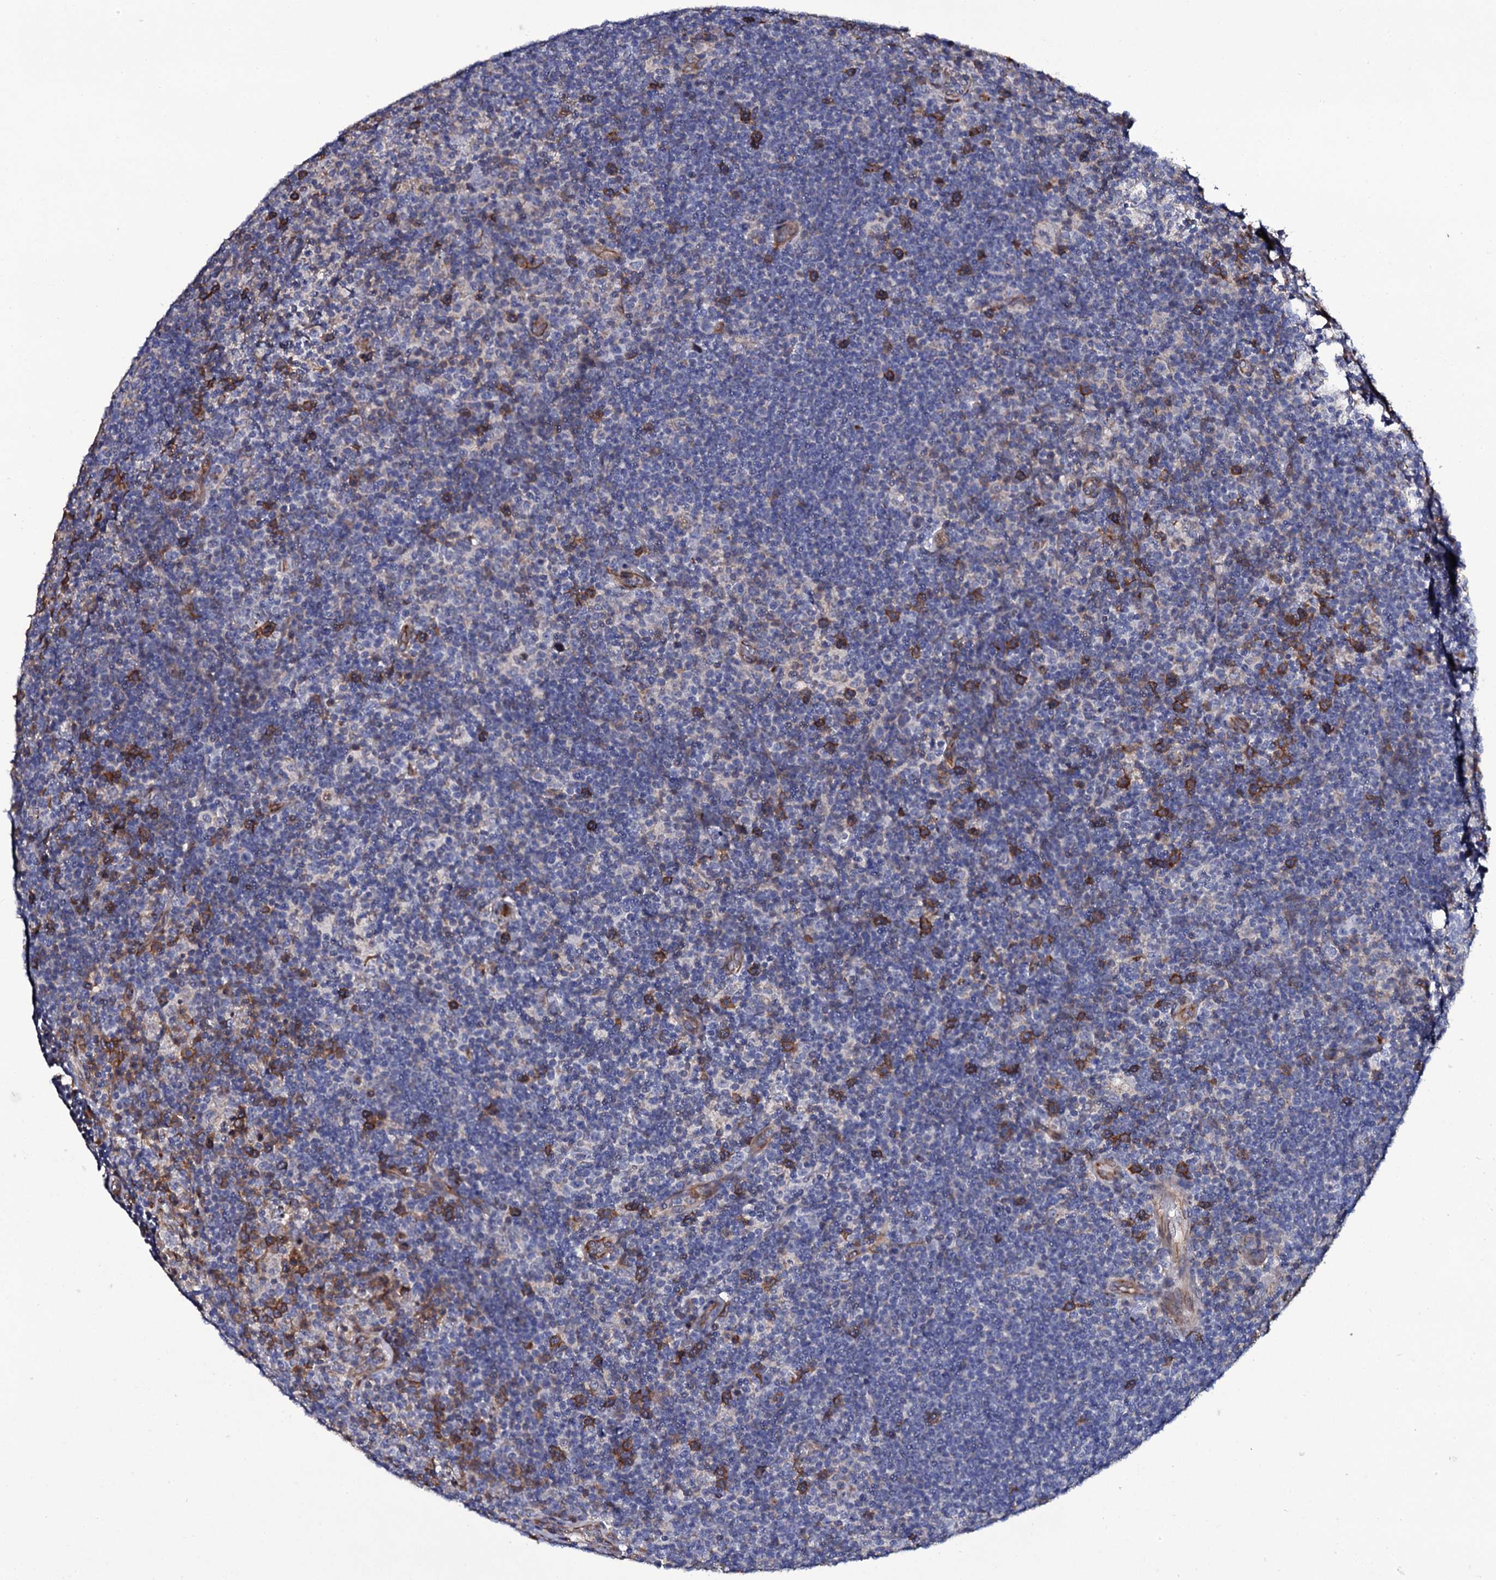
{"staining": {"intensity": "negative", "quantity": "none", "location": "none"}, "tissue": "lymphoma", "cell_type": "Tumor cells", "image_type": "cancer", "snomed": [{"axis": "morphology", "description": "Hodgkin's disease, NOS"}, {"axis": "topography", "description": "Lymph node"}], "caption": "Hodgkin's disease stained for a protein using immunohistochemistry (IHC) demonstrates no staining tumor cells.", "gene": "TTC23", "patient": {"sex": "female", "age": 57}}